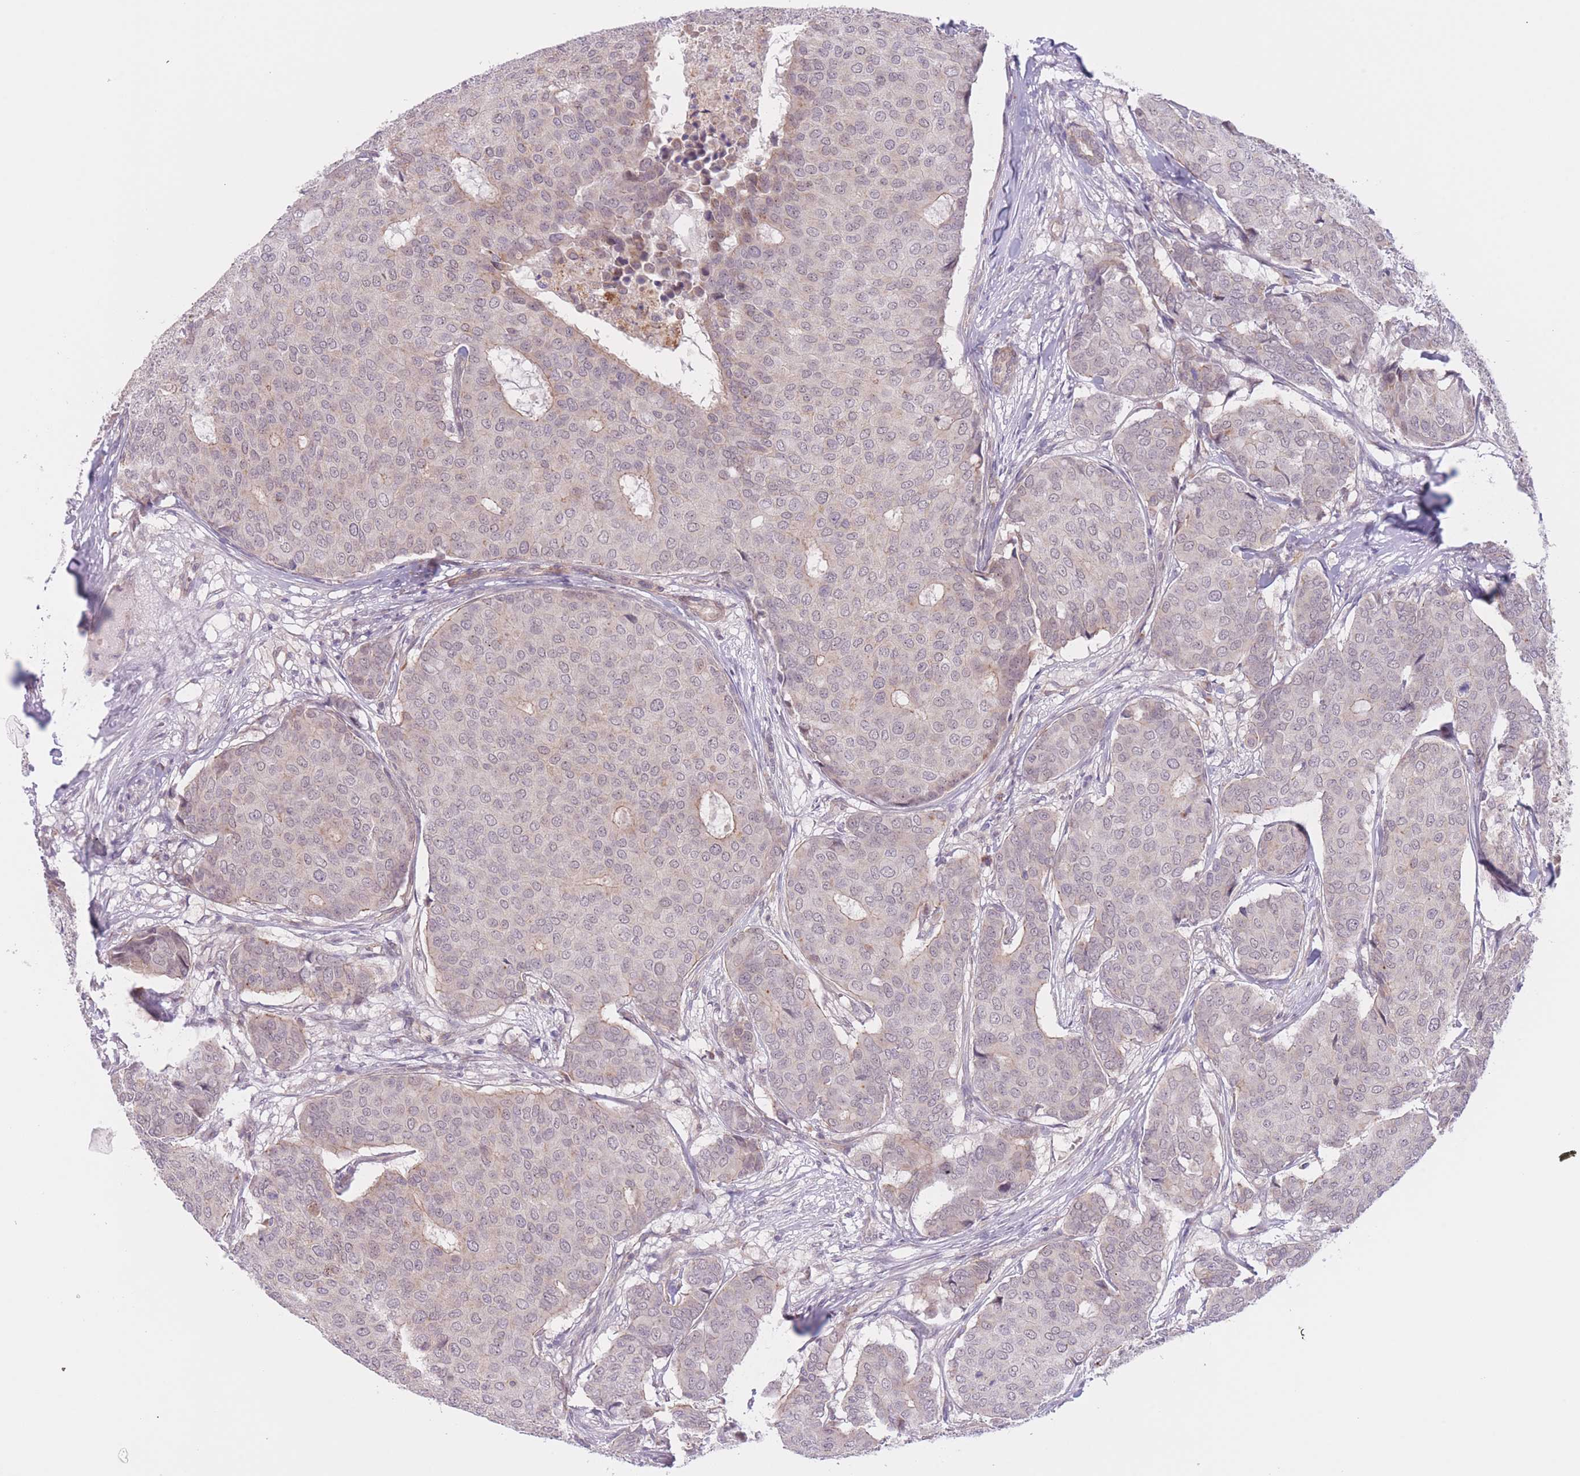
{"staining": {"intensity": "negative", "quantity": "none", "location": "none"}, "tissue": "breast cancer", "cell_type": "Tumor cells", "image_type": "cancer", "snomed": [{"axis": "morphology", "description": "Duct carcinoma"}, {"axis": "topography", "description": "Breast"}], "caption": "The histopathology image exhibits no significant expression in tumor cells of intraductal carcinoma (breast).", "gene": "FUT5", "patient": {"sex": "female", "age": 75}}